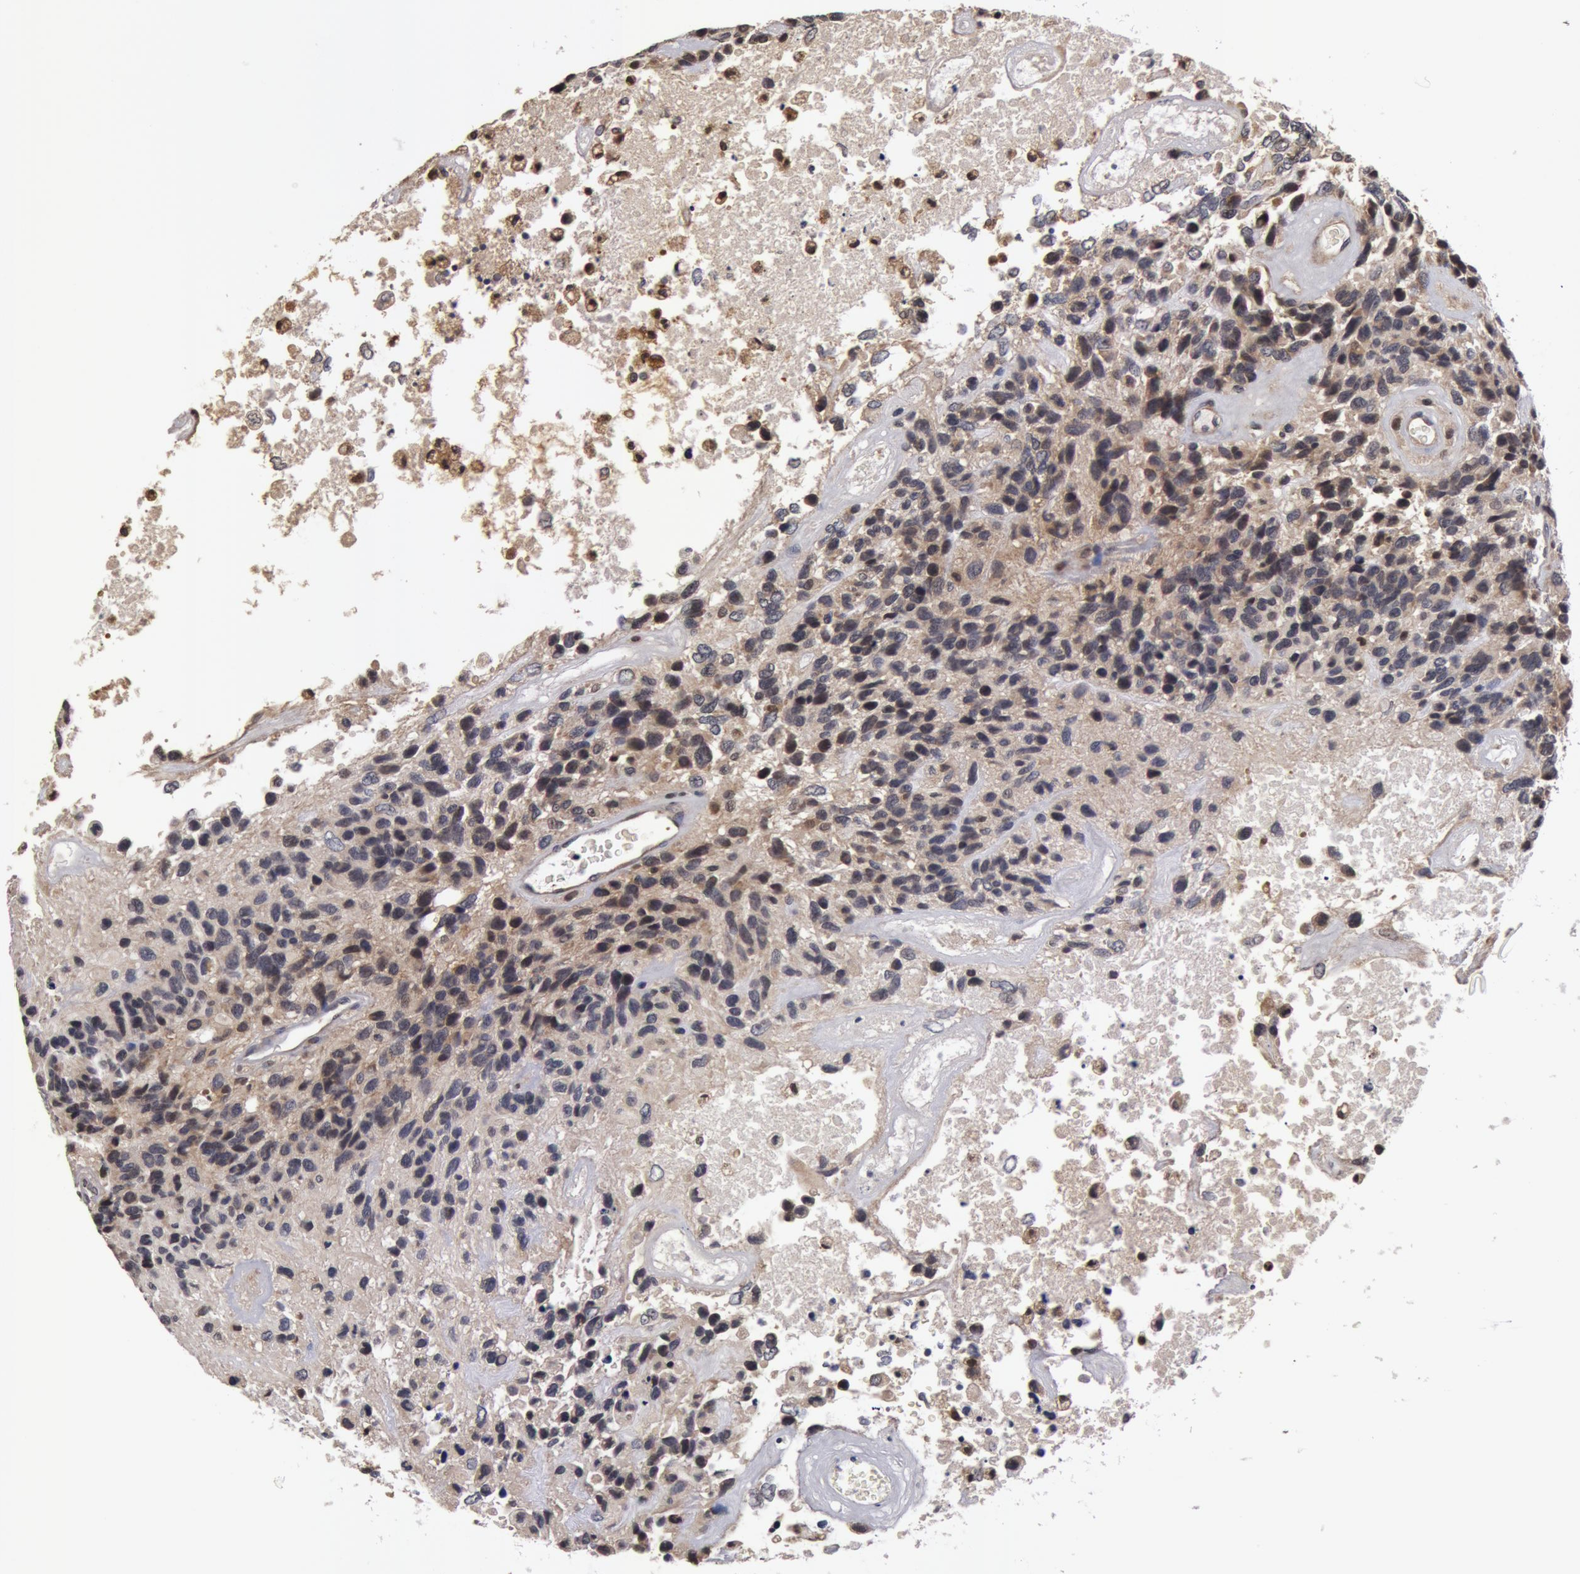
{"staining": {"intensity": "weak", "quantity": "<25%", "location": "nuclear"}, "tissue": "glioma", "cell_type": "Tumor cells", "image_type": "cancer", "snomed": [{"axis": "morphology", "description": "Glioma, malignant, High grade"}, {"axis": "topography", "description": "Brain"}], "caption": "This is a image of IHC staining of high-grade glioma (malignant), which shows no expression in tumor cells.", "gene": "ZNF350", "patient": {"sex": "male", "age": 77}}